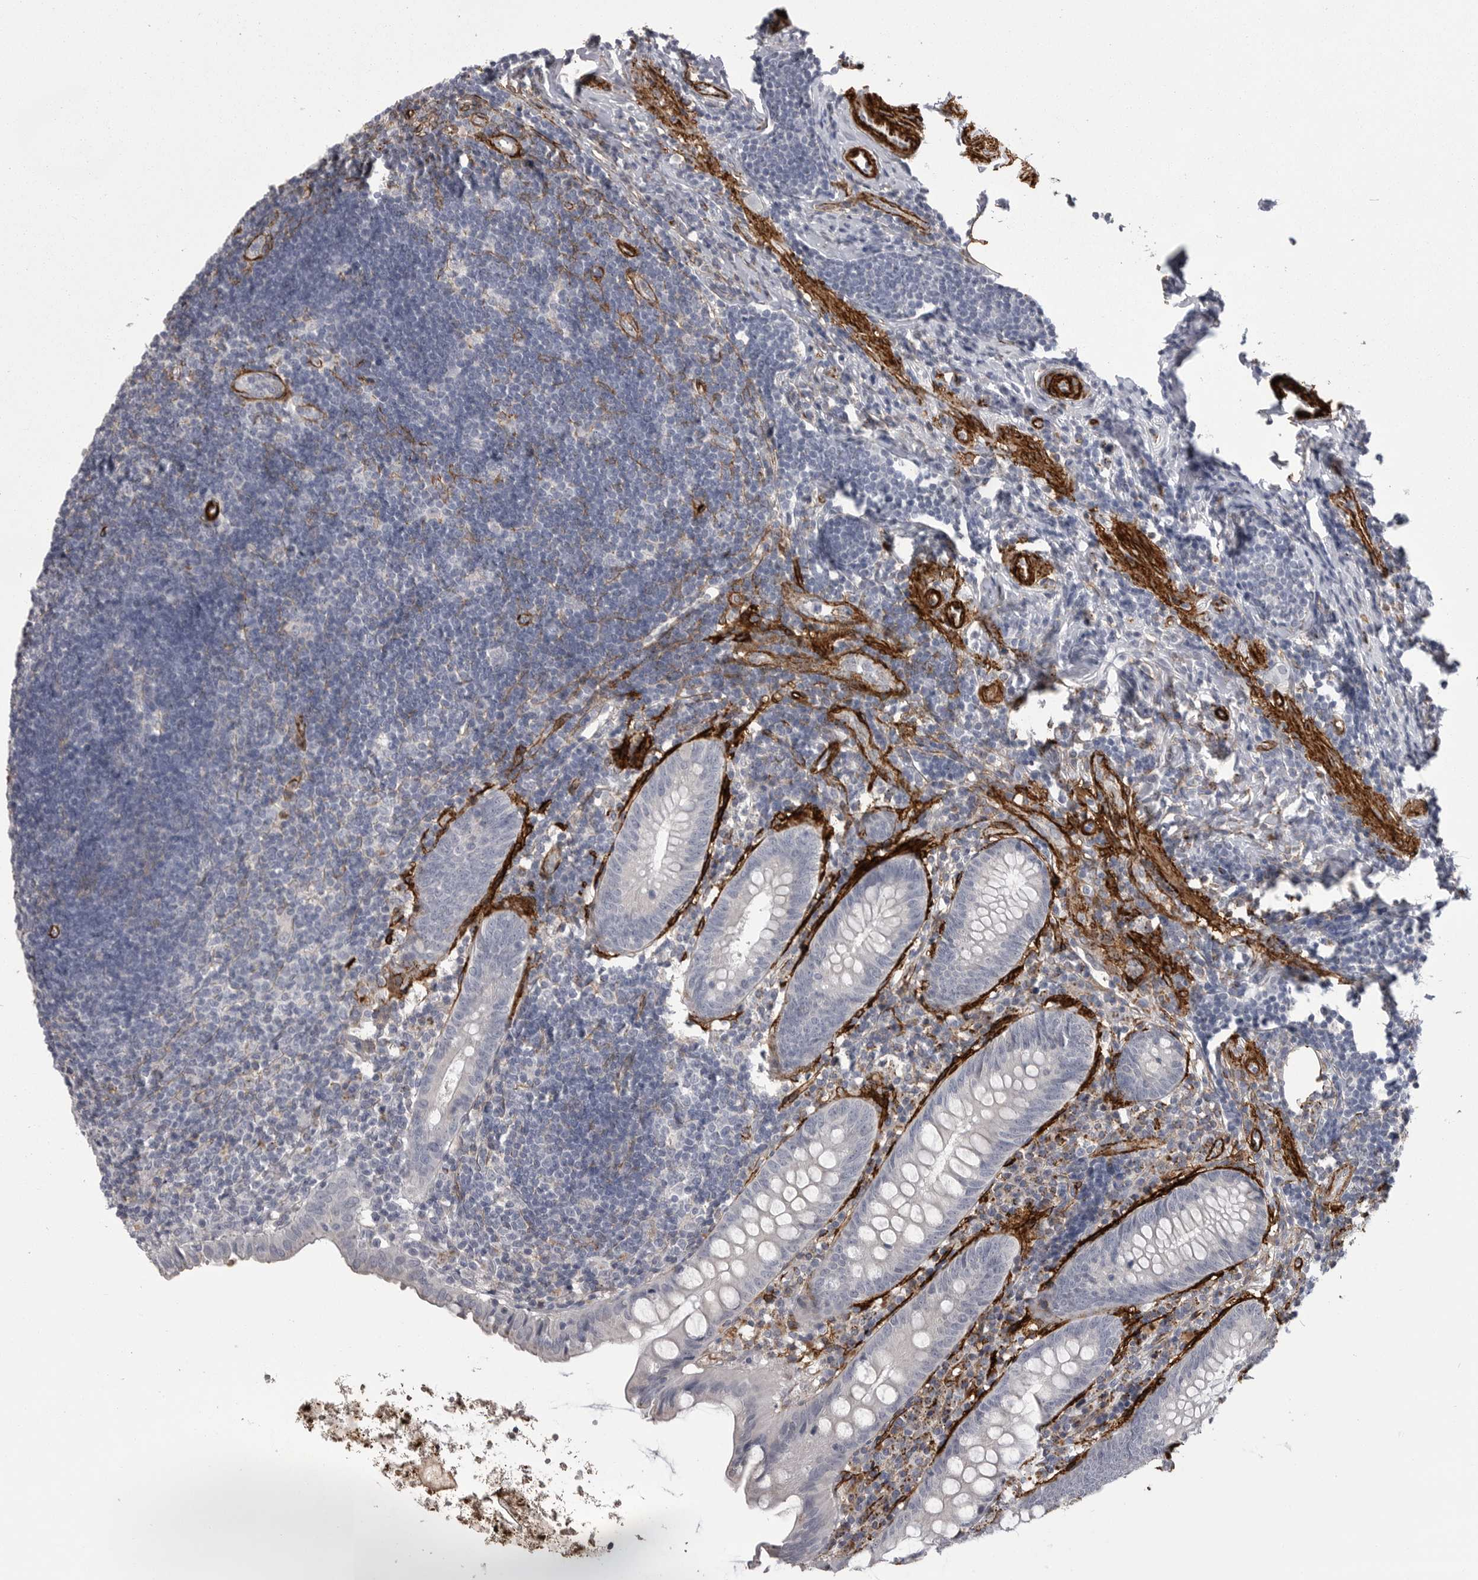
{"staining": {"intensity": "negative", "quantity": "none", "location": "none"}, "tissue": "appendix", "cell_type": "Glandular cells", "image_type": "normal", "snomed": [{"axis": "morphology", "description": "Normal tissue, NOS"}, {"axis": "topography", "description": "Appendix"}], "caption": "Glandular cells show no significant protein positivity in benign appendix. Nuclei are stained in blue.", "gene": "AOC3", "patient": {"sex": "female", "age": 54}}